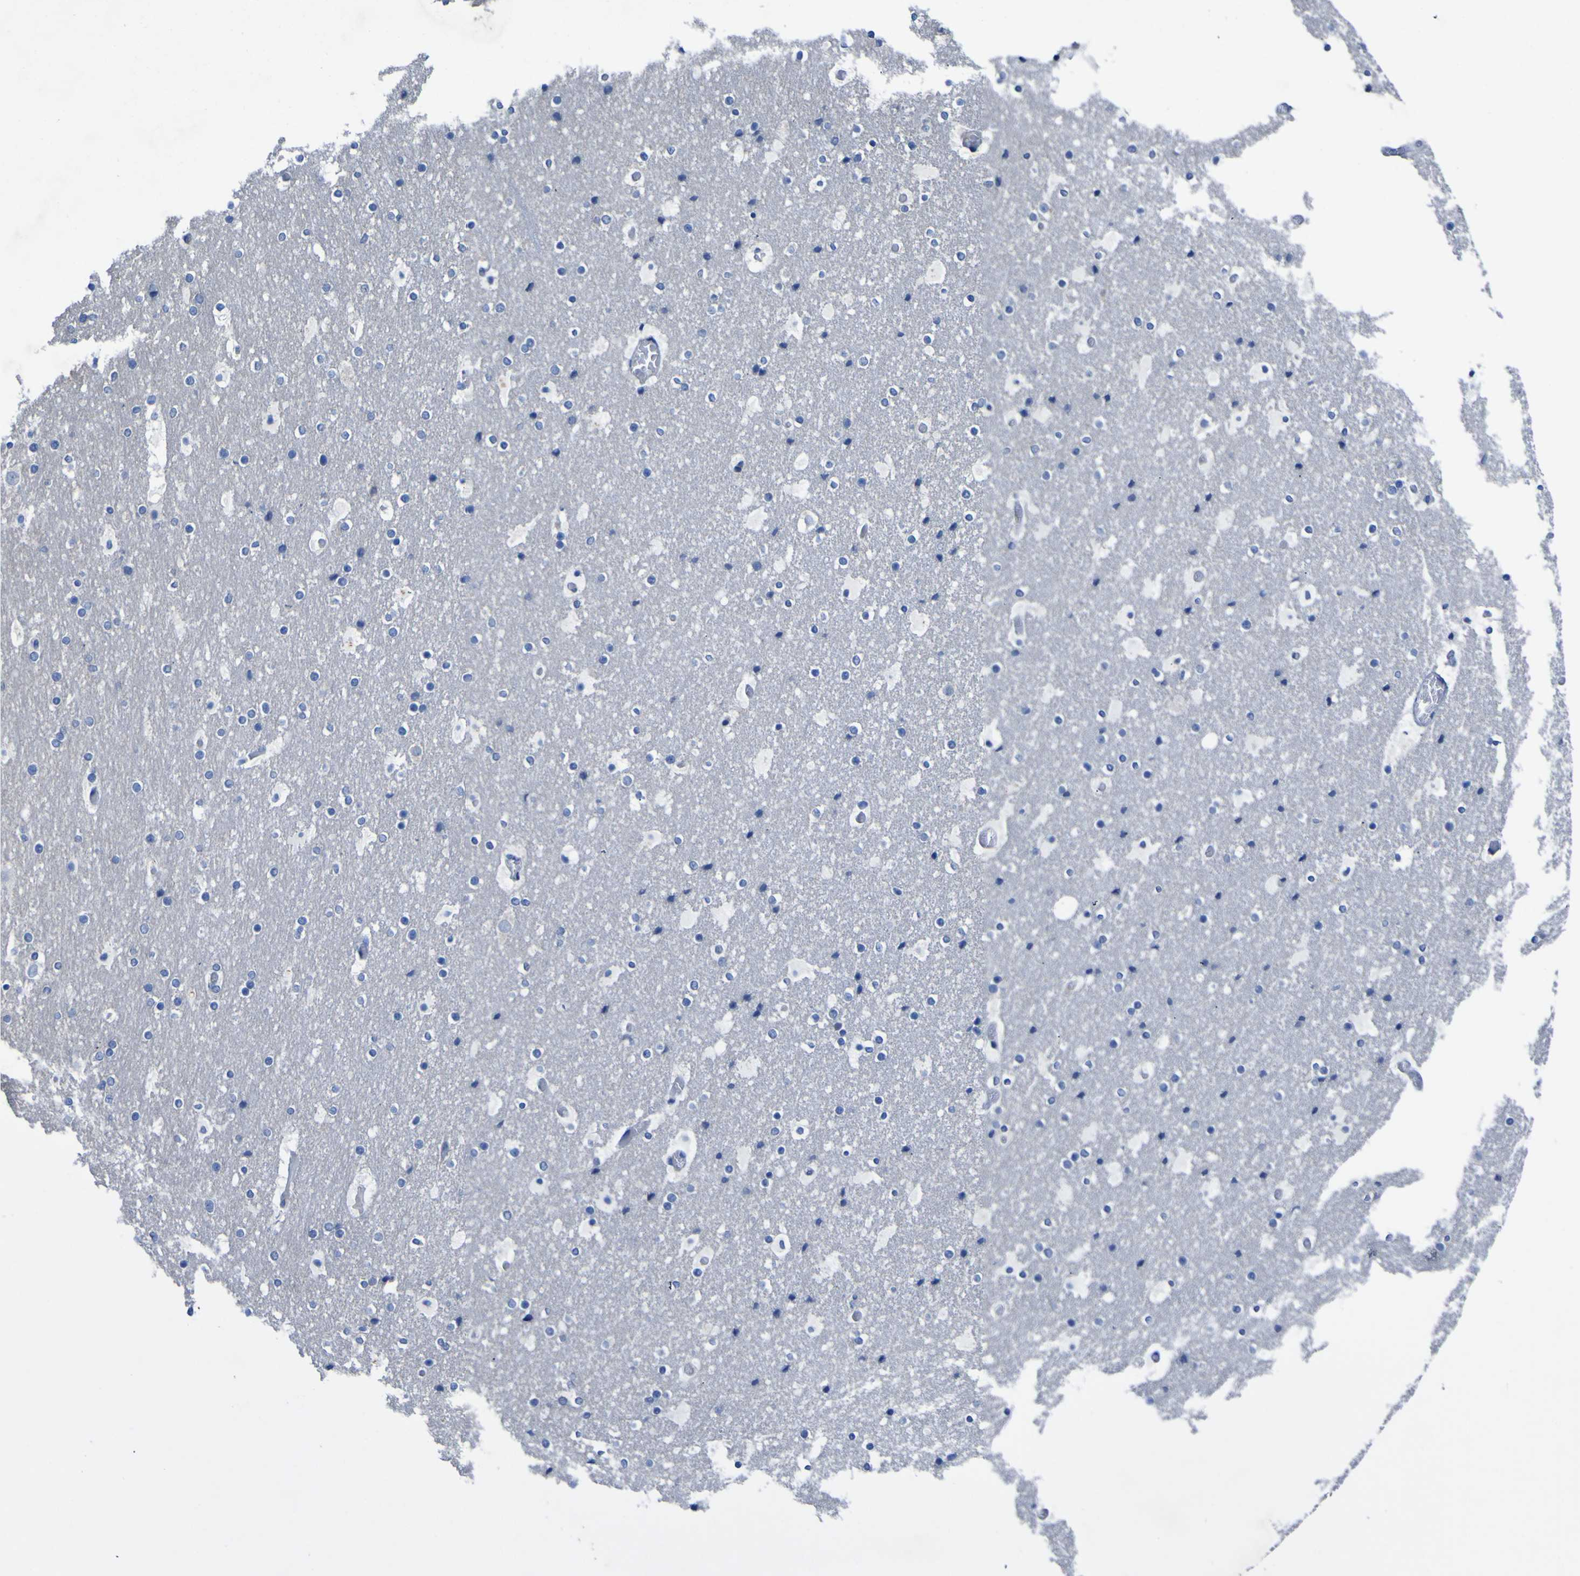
{"staining": {"intensity": "negative", "quantity": "none", "location": "none"}, "tissue": "cerebral cortex", "cell_type": "Endothelial cells", "image_type": "normal", "snomed": [{"axis": "morphology", "description": "Normal tissue, NOS"}, {"axis": "topography", "description": "Cerebral cortex"}], "caption": "This histopathology image is of unremarkable cerebral cortex stained with immunohistochemistry to label a protein in brown with the nuclei are counter-stained blue. There is no expression in endothelial cells.", "gene": "AGO4", "patient": {"sex": "male", "age": 57}}